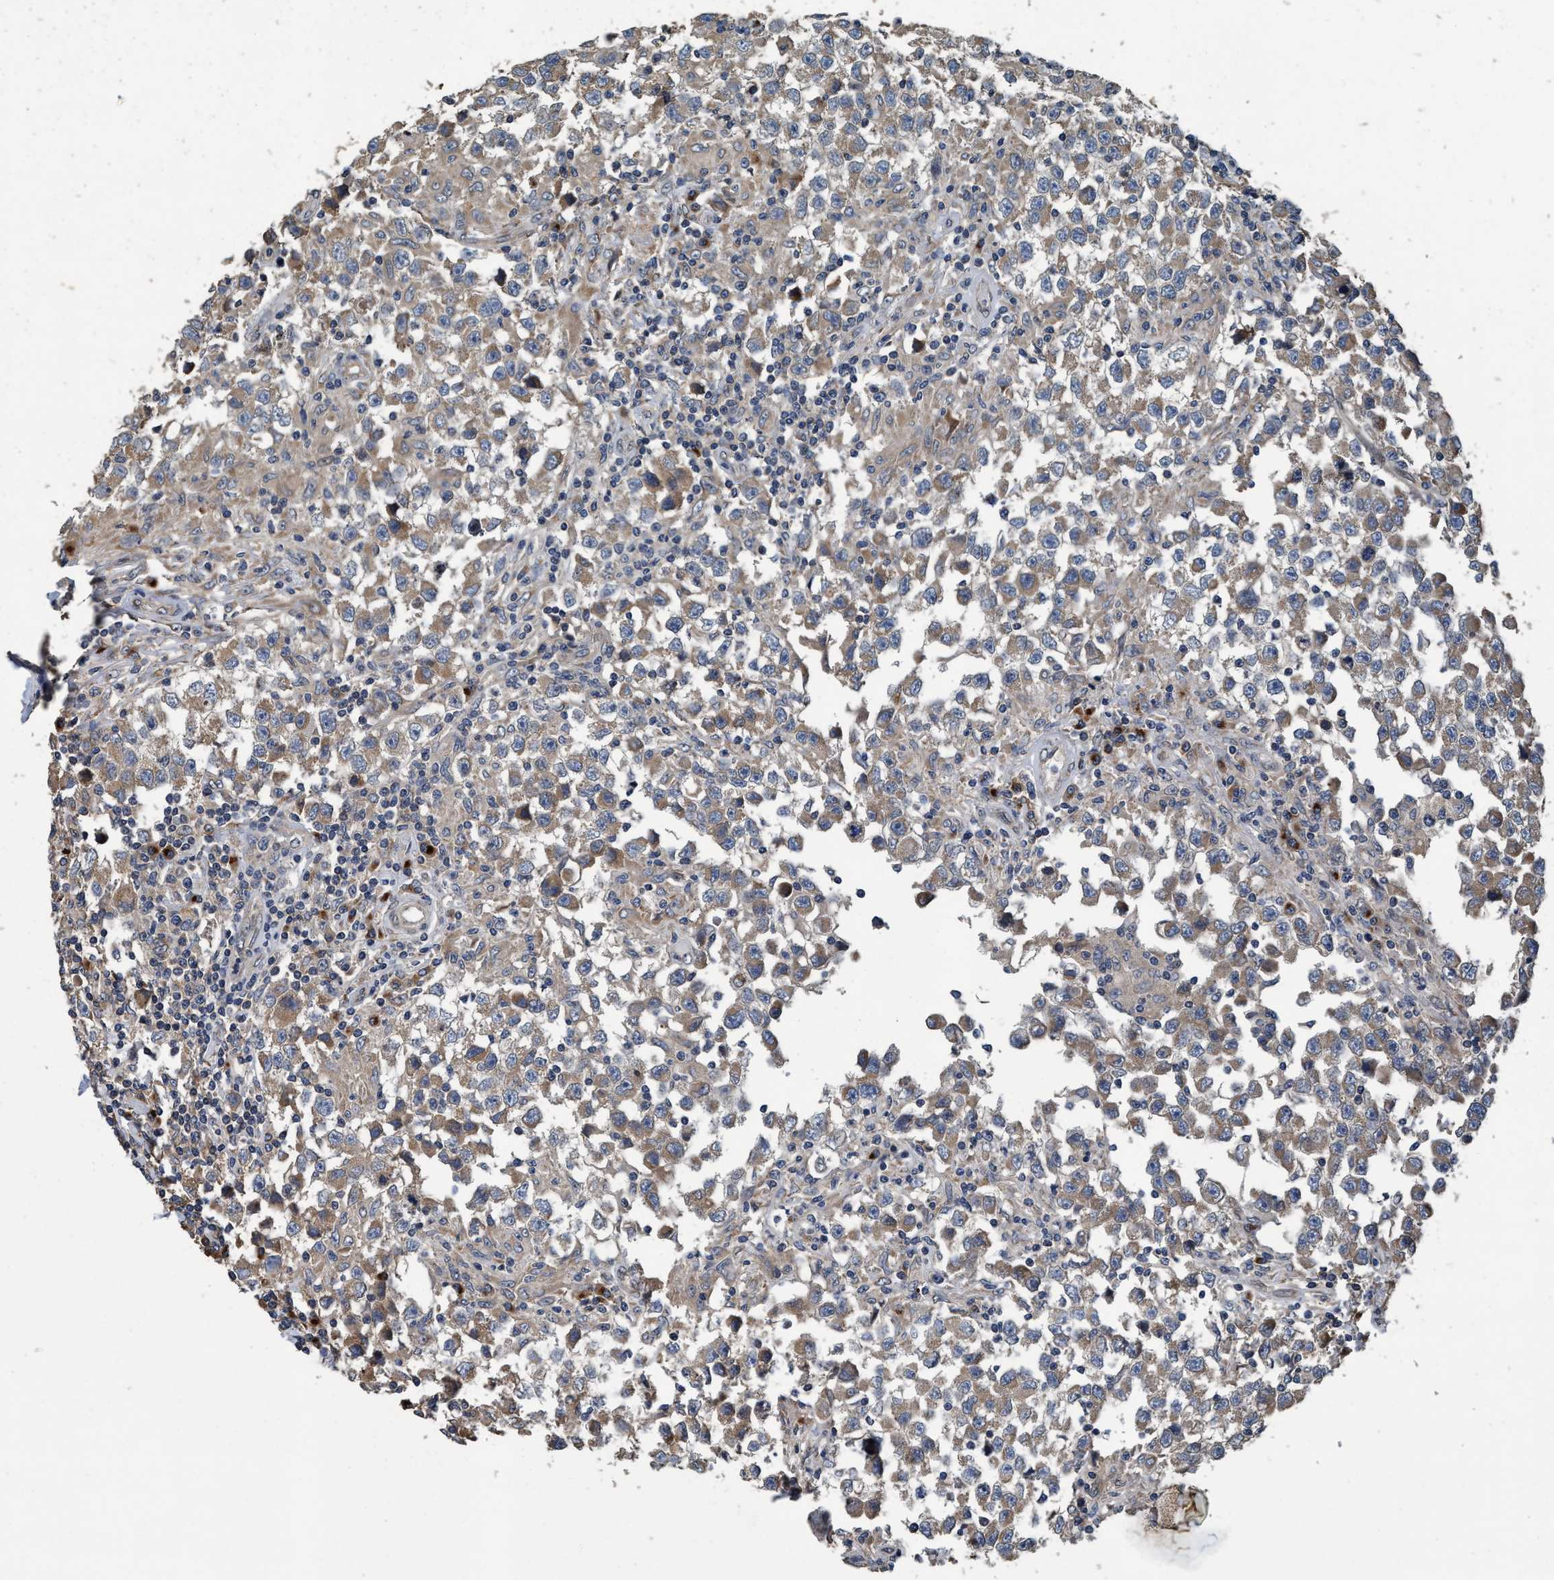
{"staining": {"intensity": "weak", "quantity": ">75%", "location": "cytoplasmic/membranous"}, "tissue": "testis cancer", "cell_type": "Tumor cells", "image_type": "cancer", "snomed": [{"axis": "morphology", "description": "Carcinoma, Embryonal, NOS"}, {"axis": "topography", "description": "Testis"}], "caption": "Brown immunohistochemical staining in embryonal carcinoma (testis) shows weak cytoplasmic/membranous positivity in about >75% of tumor cells. Ihc stains the protein in brown and the nuclei are stained blue.", "gene": "MACC1", "patient": {"sex": "male", "age": 21}}